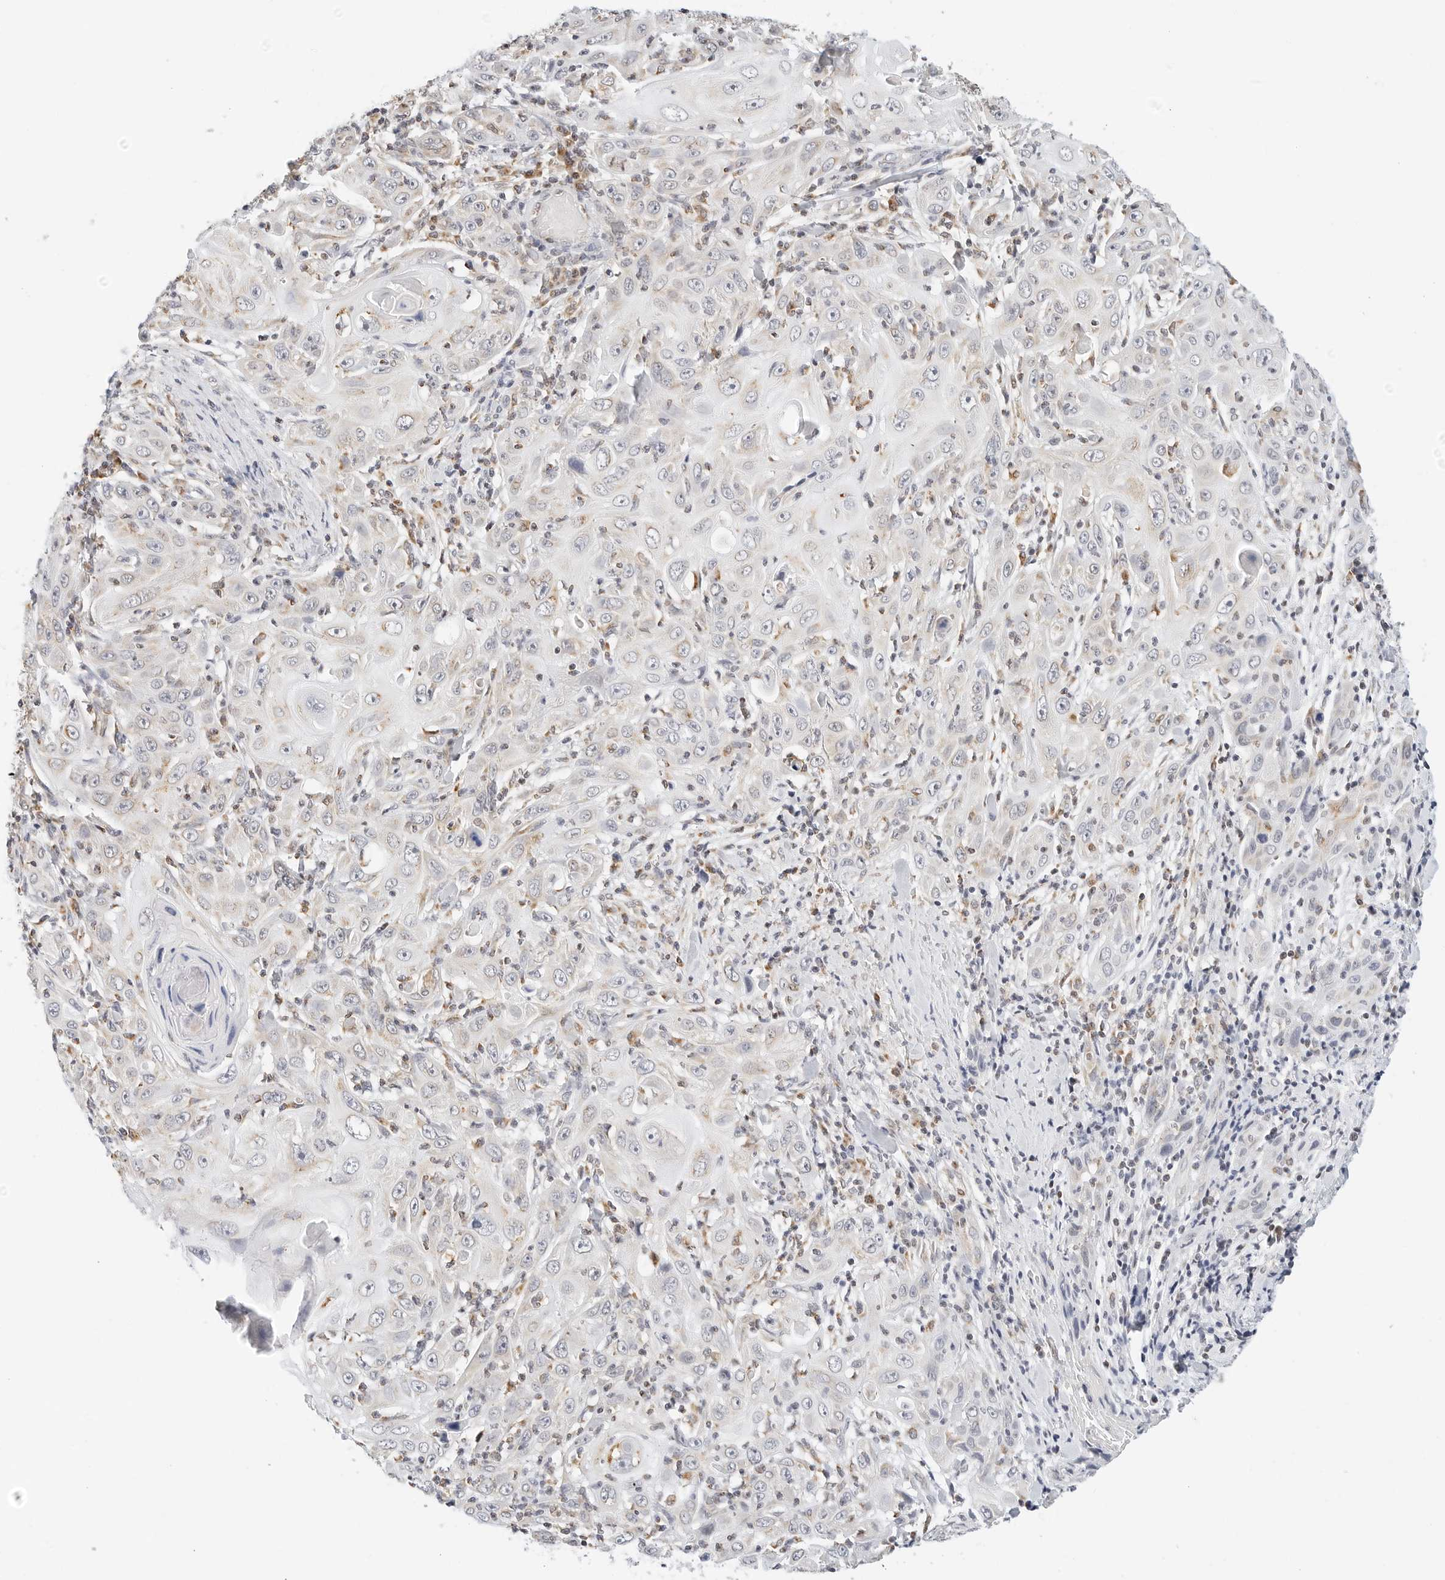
{"staining": {"intensity": "negative", "quantity": "none", "location": "none"}, "tissue": "skin cancer", "cell_type": "Tumor cells", "image_type": "cancer", "snomed": [{"axis": "morphology", "description": "Squamous cell carcinoma, NOS"}, {"axis": "topography", "description": "Skin"}], "caption": "An immunohistochemistry (IHC) image of skin cancer (squamous cell carcinoma) is shown. There is no staining in tumor cells of skin cancer (squamous cell carcinoma). Nuclei are stained in blue.", "gene": "ATL1", "patient": {"sex": "female", "age": 88}}